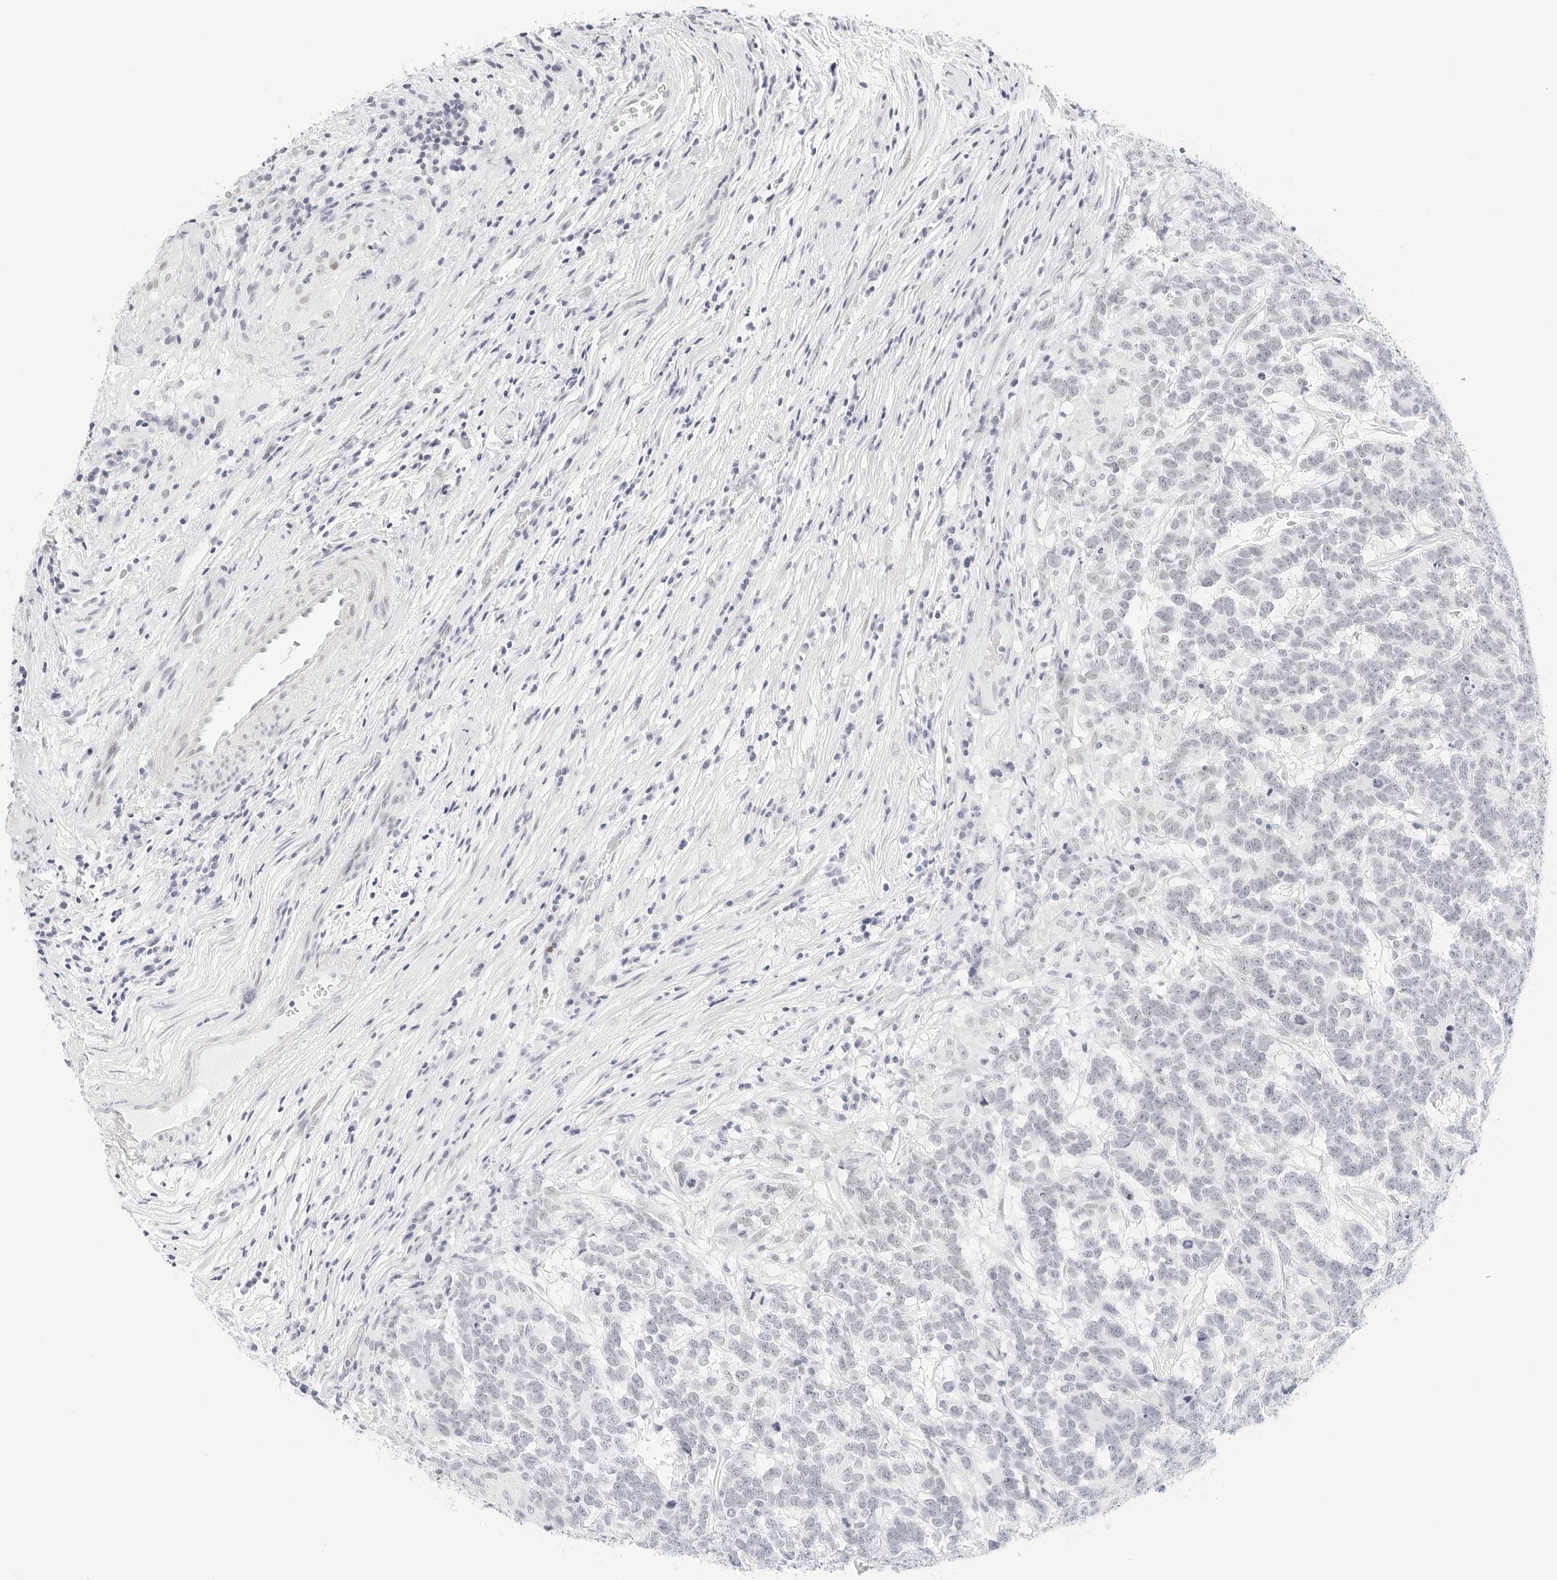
{"staining": {"intensity": "negative", "quantity": "none", "location": "none"}, "tissue": "testis cancer", "cell_type": "Tumor cells", "image_type": "cancer", "snomed": [{"axis": "morphology", "description": "Carcinoma, Embryonal, NOS"}, {"axis": "topography", "description": "Testis"}], "caption": "High magnification brightfield microscopy of testis embryonal carcinoma stained with DAB (3,3'-diaminobenzidine) (brown) and counterstained with hematoxylin (blue): tumor cells show no significant expression.", "gene": "CD22", "patient": {"sex": "male", "age": 26}}